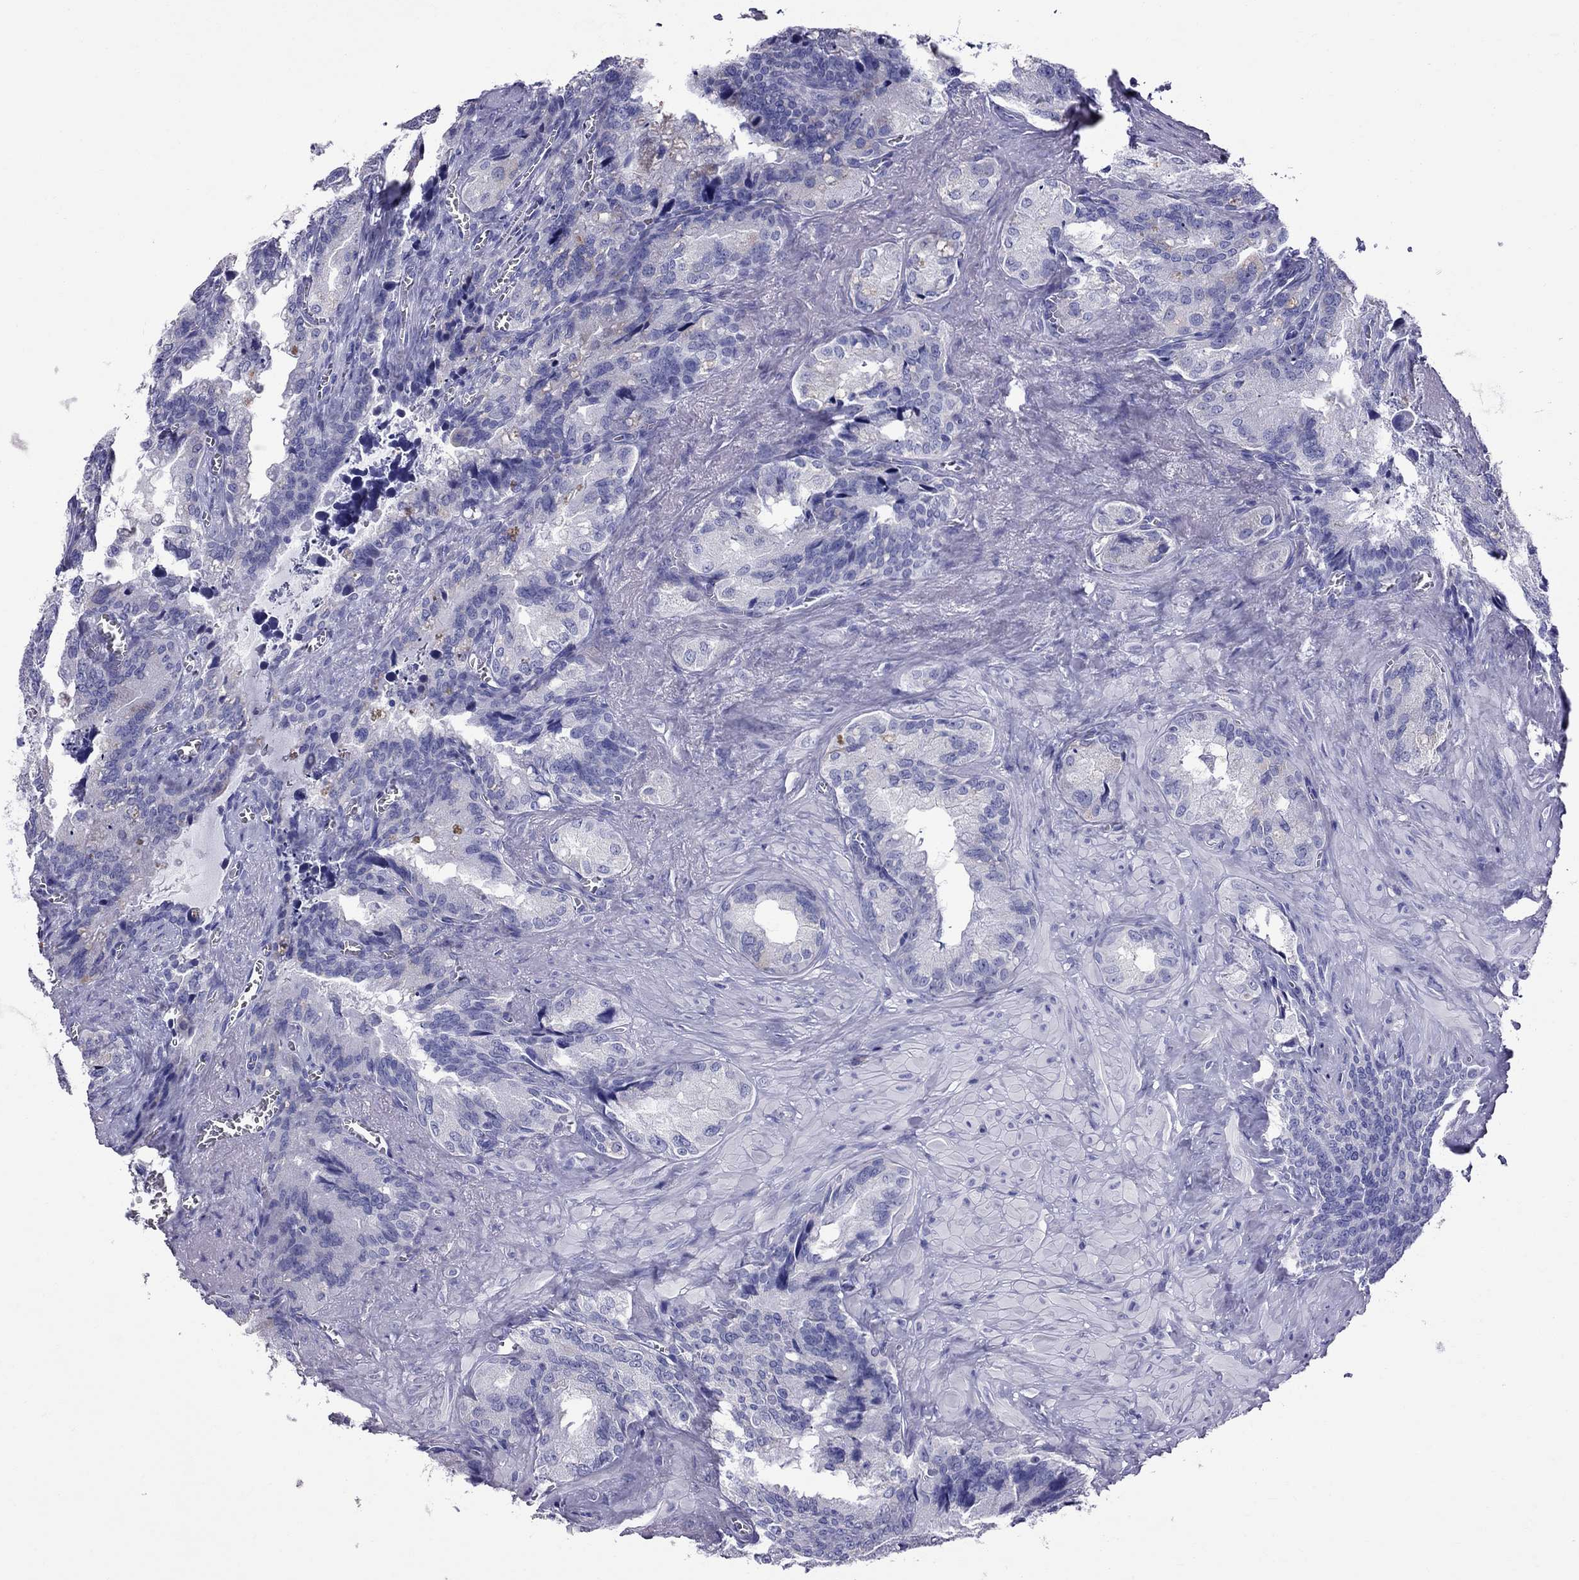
{"staining": {"intensity": "negative", "quantity": "none", "location": "none"}, "tissue": "seminal vesicle", "cell_type": "Glandular cells", "image_type": "normal", "snomed": [{"axis": "morphology", "description": "Normal tissue, NOS"}, {"axis": "topography", "description": "Seminal veicle"}], "caption": "IHC image of benign human seminal vesicle stained for a protein (brown), which reveals no expression in glandular cells. The staining is performed using DAB brown chromogen with nuclei counter-stained in using hematoxylin.", "gene": "TTLL13", "patient": {"sex": "male", "age": 72}}